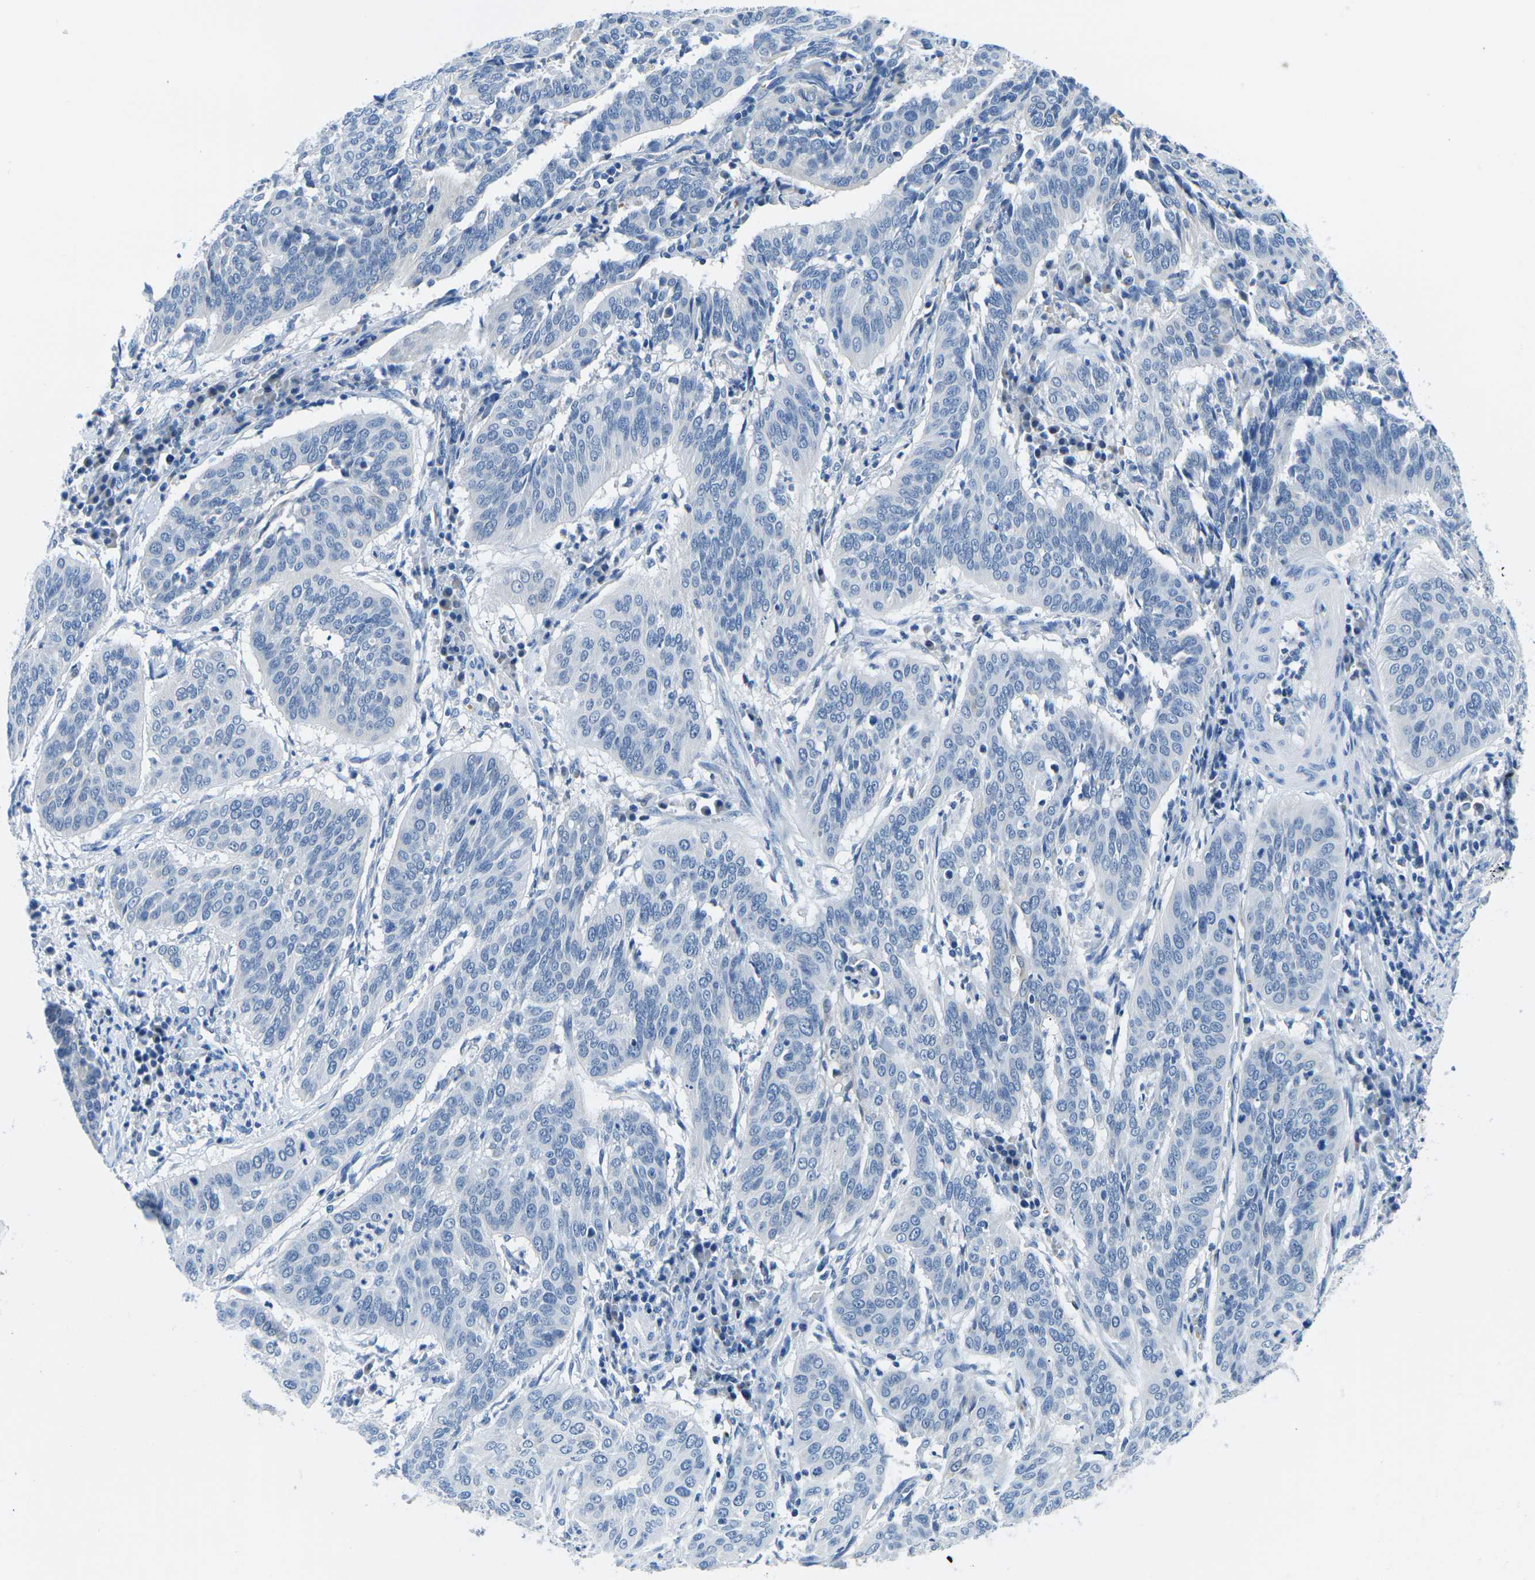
{"staining": {"intensity": "negative", "quantity": "none", "location": "none"}, "tissue": "cervical cancer", "cell_type": "Tumor cells", "image_type": "cancer", "snomed": [{"axis": "morphology", "description": "Normal tissue, NOS"}, {"axis": "morphology", "description": "Squamous cell carcinoma, NOS"}, {"axis": "topography", "description": "Cervix"}], "caption": "High power microscopy photomicrograph of an IHC micrograph of cervical cancer (squamous cell carcinoma), revealing no significant positivity in tumor cells.", "gene": "TM6SF1", "patient": {"sex": "female", "age": 39}}